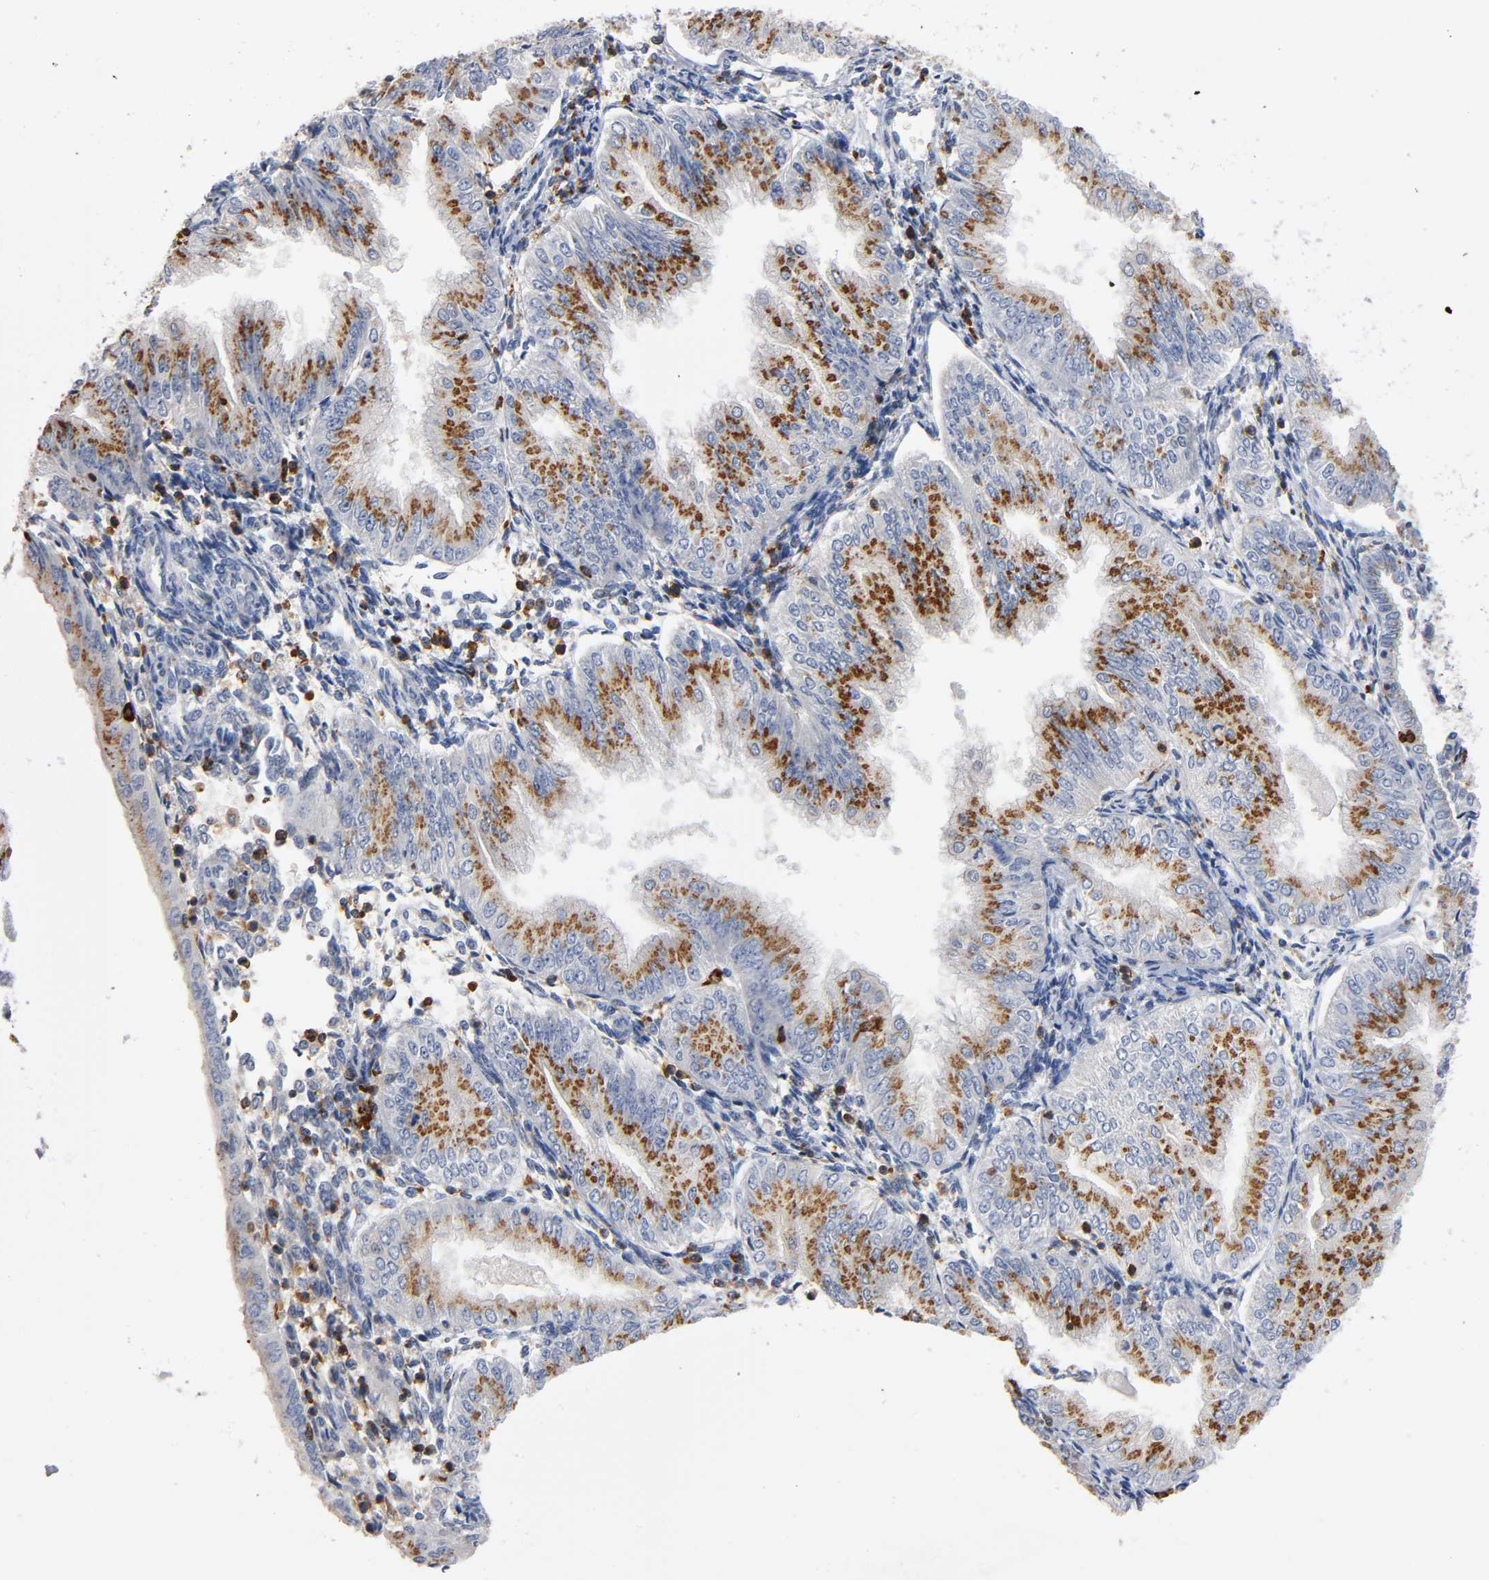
{"staining": {"intensity": "moderate", "quantity": ">75%", "location": "cytoplasmic/membranous"}, "tissue": "endometrial cancer", "cell_type": "Tumor cells", "image_type": "cancer", "snomed": [{"axis": "morphology", "description": "Adenocarcinoma, NOS"}, {"axis": "topography", "description": "Endometrium"}], "caption": "Endometrial cancer stained with DAB immunohistochemistry (IHC) reveals medium levels of moderate cytoplasmic/membranous positivity in about >75% of tumor cells. (DAB IHC with brightfield microscopy, high magnification).", "gene": "CAPN10", "patient": {"sex": "female", "age": 53}}